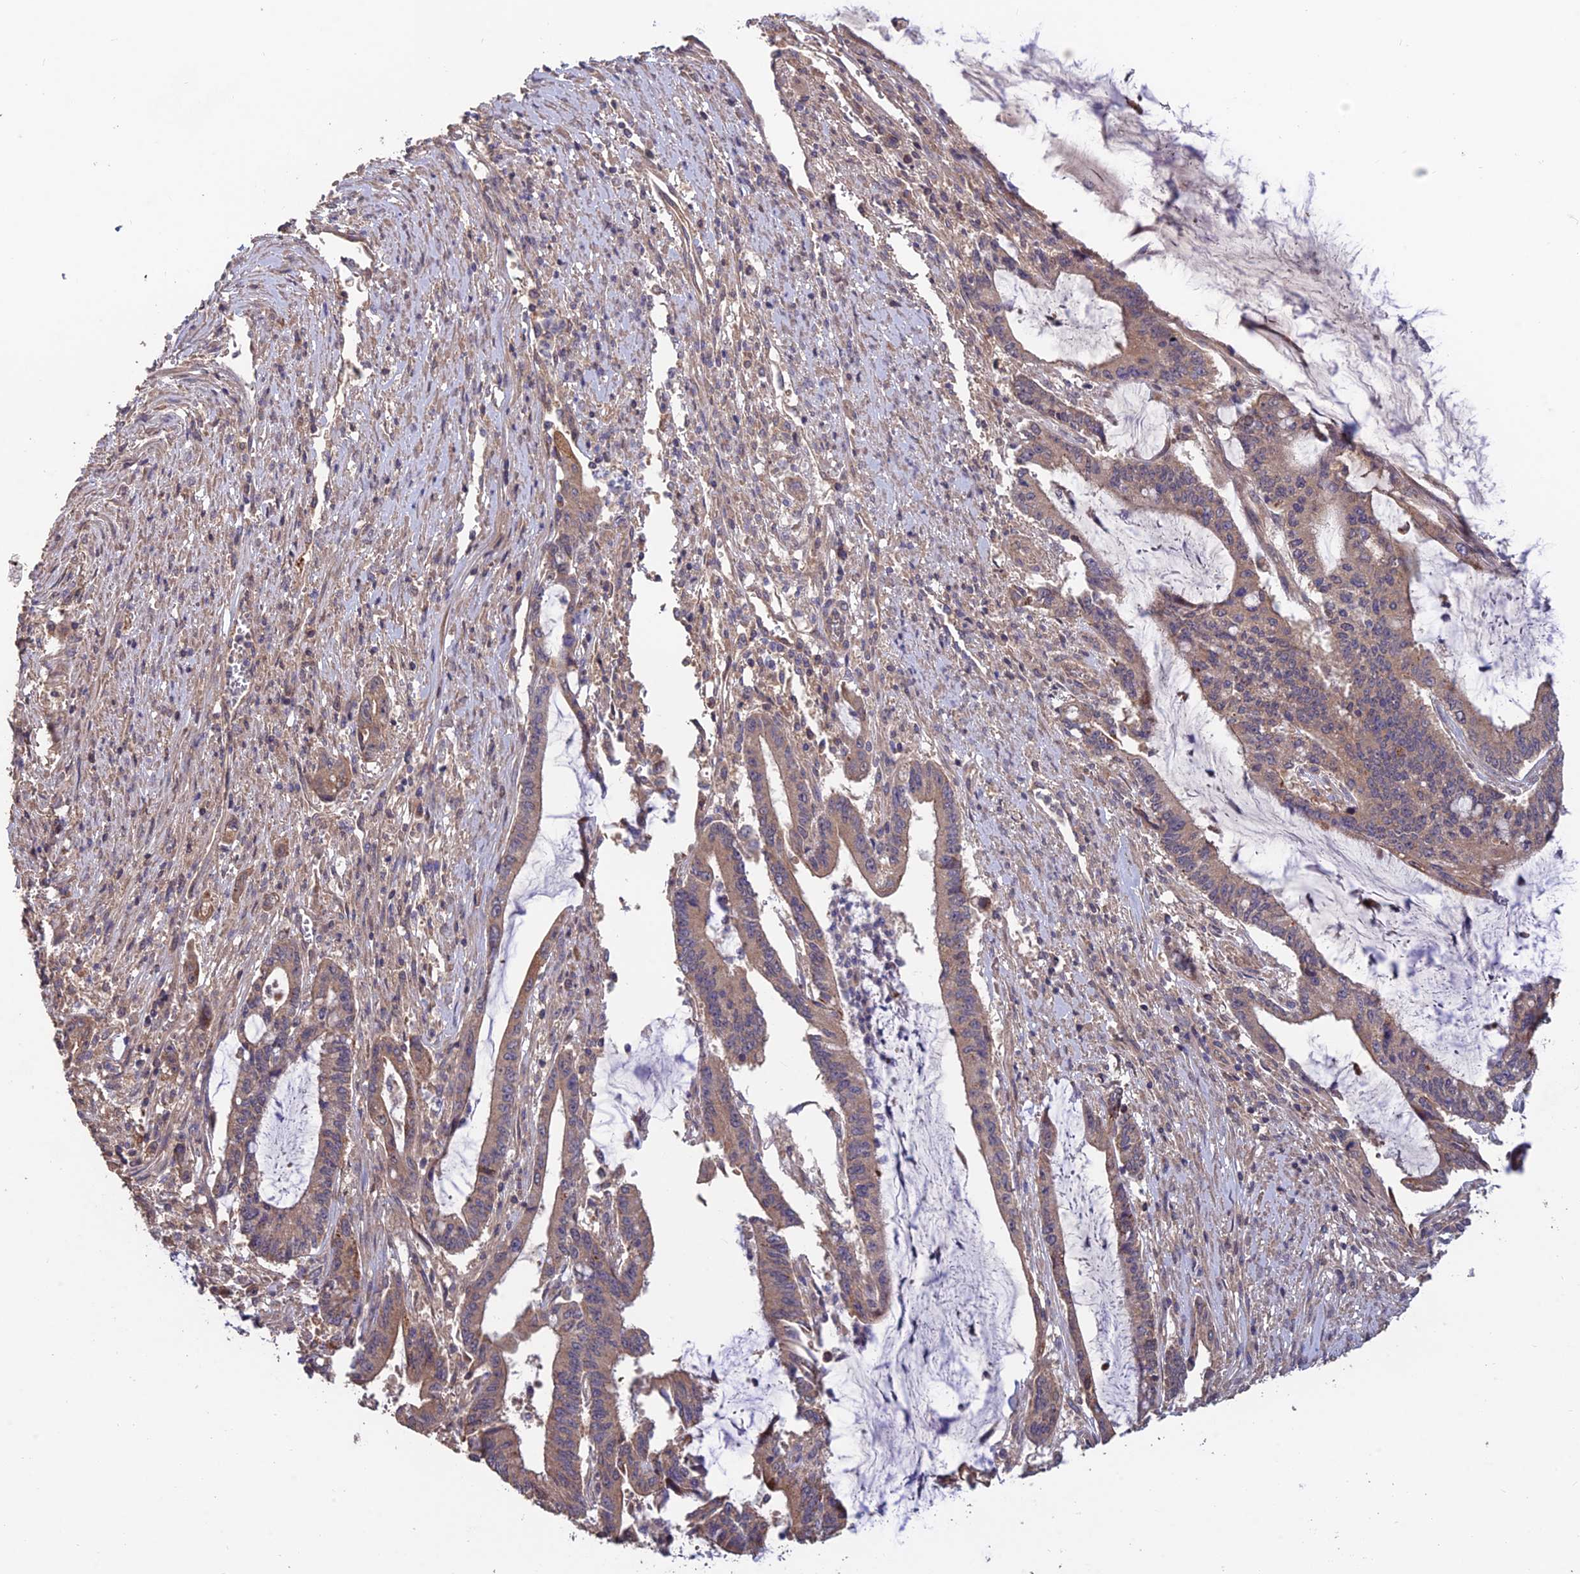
{"staining": {"intensity": "weak", "quantity": ">75%", "location": "cytoplasmic/membranous"}, "tissue": "pancreatic cancer", "cell_type": "Tumor cells", "image_type": "cancer", "snomed": [{"axis": "morphology", "description": "Adenocarcinoma, NOS"}, {"axis": "topography", "description": "Pancreas"}], "caption": "A histopathology image of pancreatic cancer stained for a protein displays weak cytoplasmic/membranous brown staining in tumor cells. (DAB IHC with brightfield microscopy, high magnification).", "gene": "SHISA5", "patient": {"sex": "female", "age": 50}}